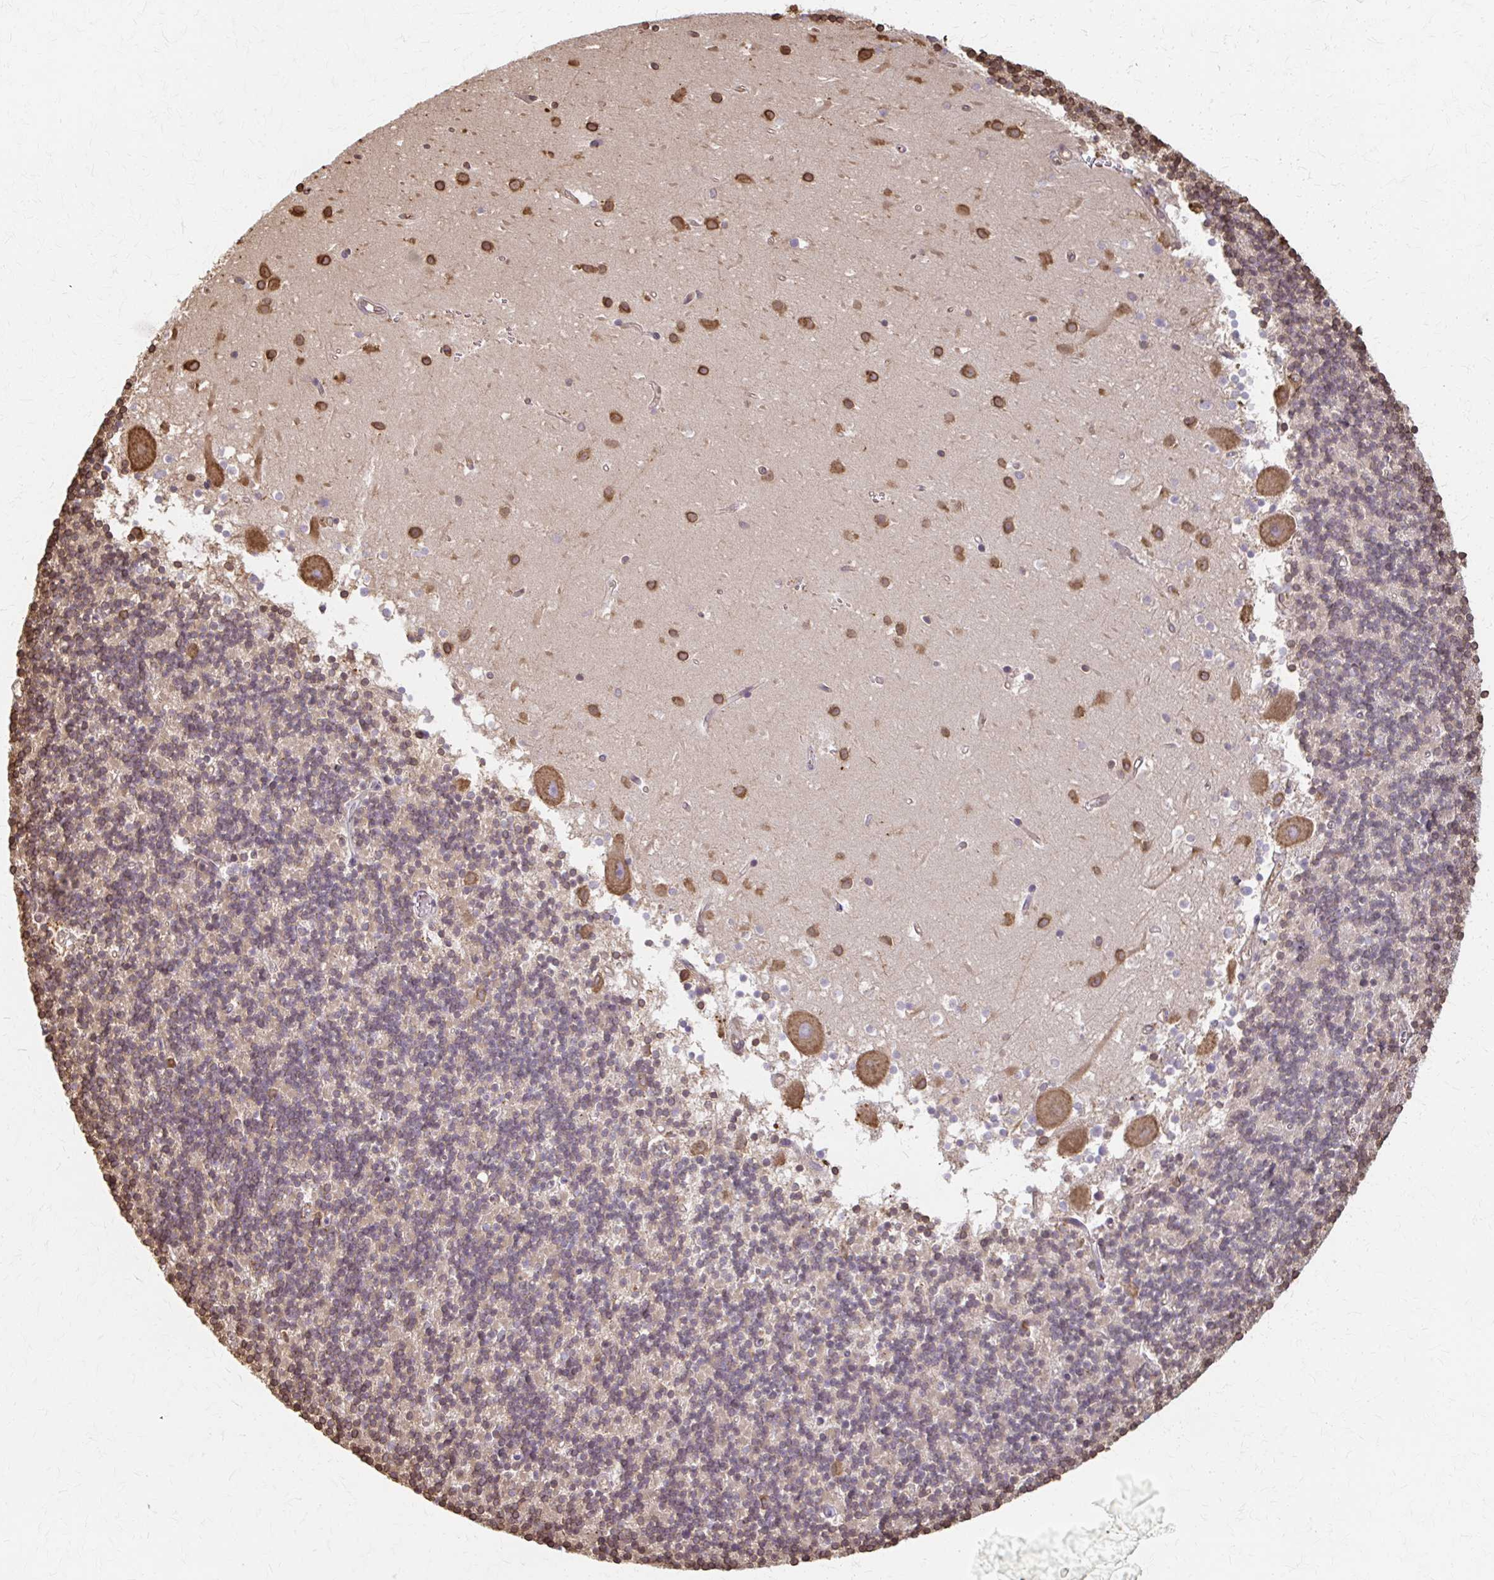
{"staining": {"intensity": "negative", "quantity": "none", "location": "none"}, "tissue": "cerebellum", "cell_type": "Cells in granular layer", "image_type": "normal", "snomed": [{"axis": "morphology", "description": "Normal tissue, NOS"}, {"axis": "topography", "description": "Cerebellum"}], "caption": "This micrograph is of unremarkable cerebellum stained with immunohistochemistry (IHC) to label a protein in brown with the nuclei are counter-stained blue. There is no positivity in cells in granular layer.", "gene": "ARHGAP35", "patient": {"sex": "male", "age": 54}}